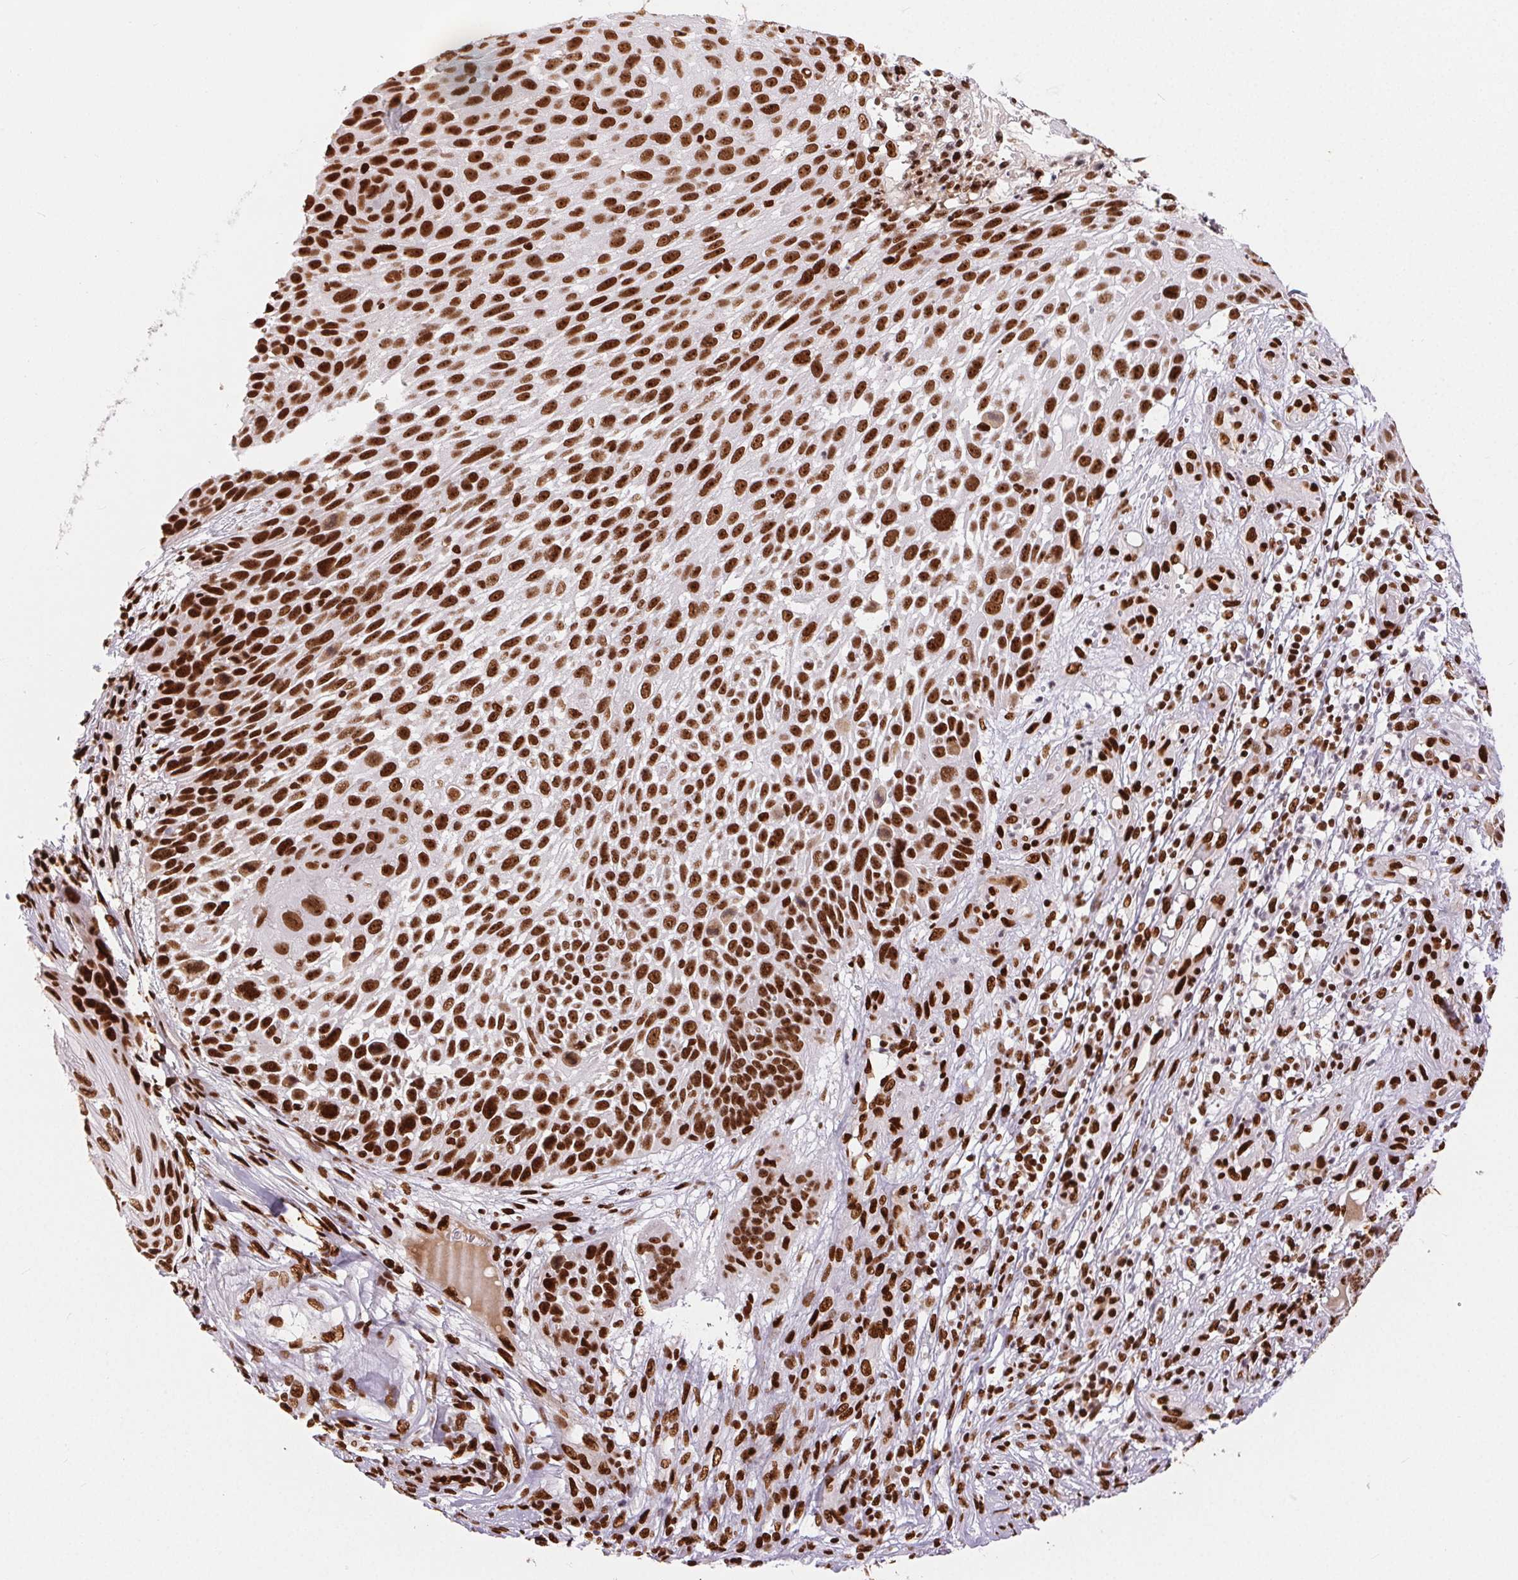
{"staining": {"intensity": "strong", "quantity": ">75%", "location": "nuclear"}, "tissue": "skin cancer", "cell_type": "Tumor cells", "image_type": "cancer", "snomed": [{"axis": "morphology", "description": "Squamous cell carcinoma, NOS"}, {"axis": "topography", "description": "Skin"}], "caption": "Tumor cells demonstrate high levels of strong nuclear expression in about >75% of cells in human skin cancer (squamous cell carcinoma).", "gene": "ZNF80", "patient": {"sex": "male", "age": 92}}